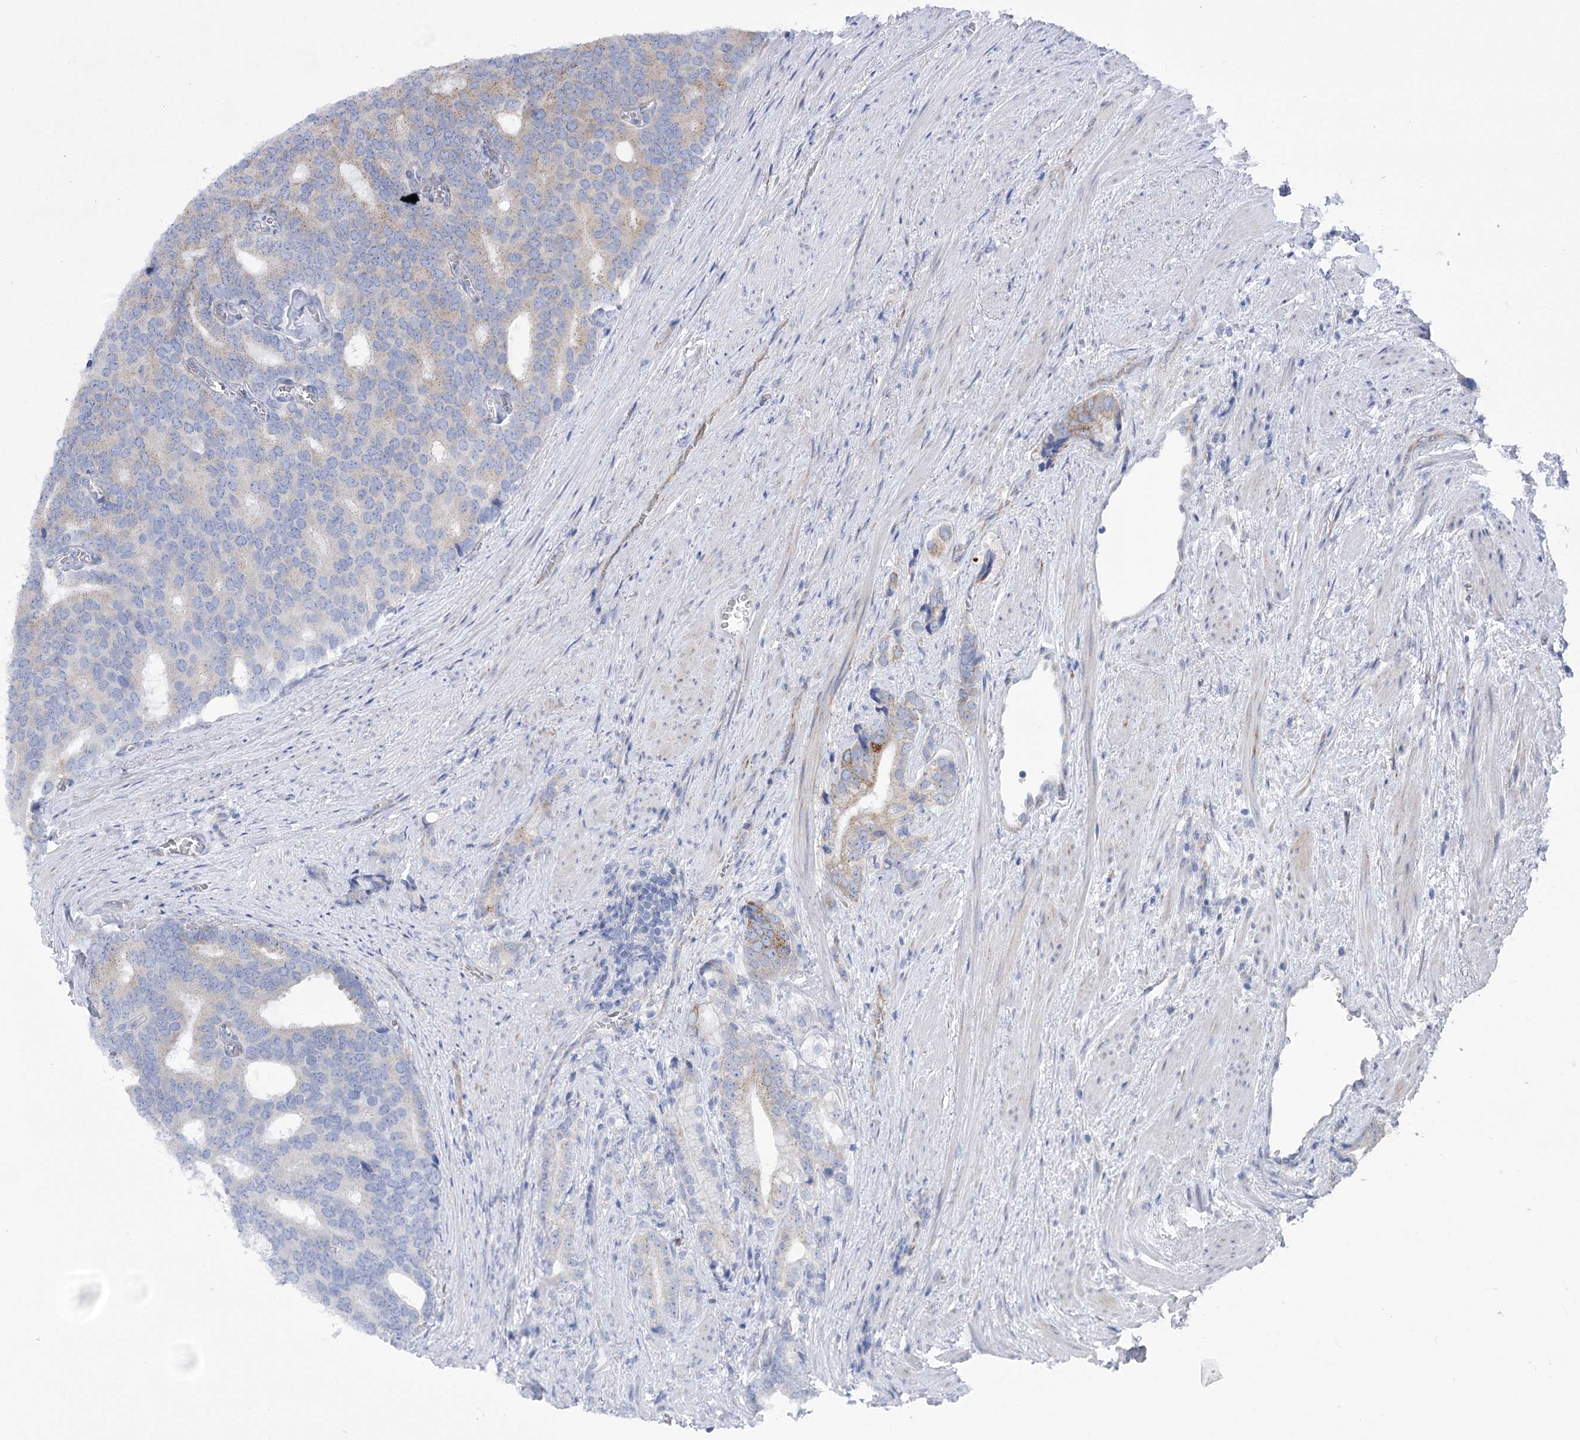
{"staining": {"intensity": "weak", "quantity": "<25%", "location": "cytoplasmic/membranous"}, "tissue": "prostate cancer", "cell_type": "Tumor cells", "image_type": "cancer", "snomed": [{"axis": "morphology", "description": "Adenocarcinoma, Low grade"}, {"axis": "topography", "description": "Prostate"}], "caption": "IHC of human prostate adenocarcinoma (low-grade) reveals no expression in tumor cells.", "gene": "YTHDC2", "patient": {"sex": "male", "age": 71}}